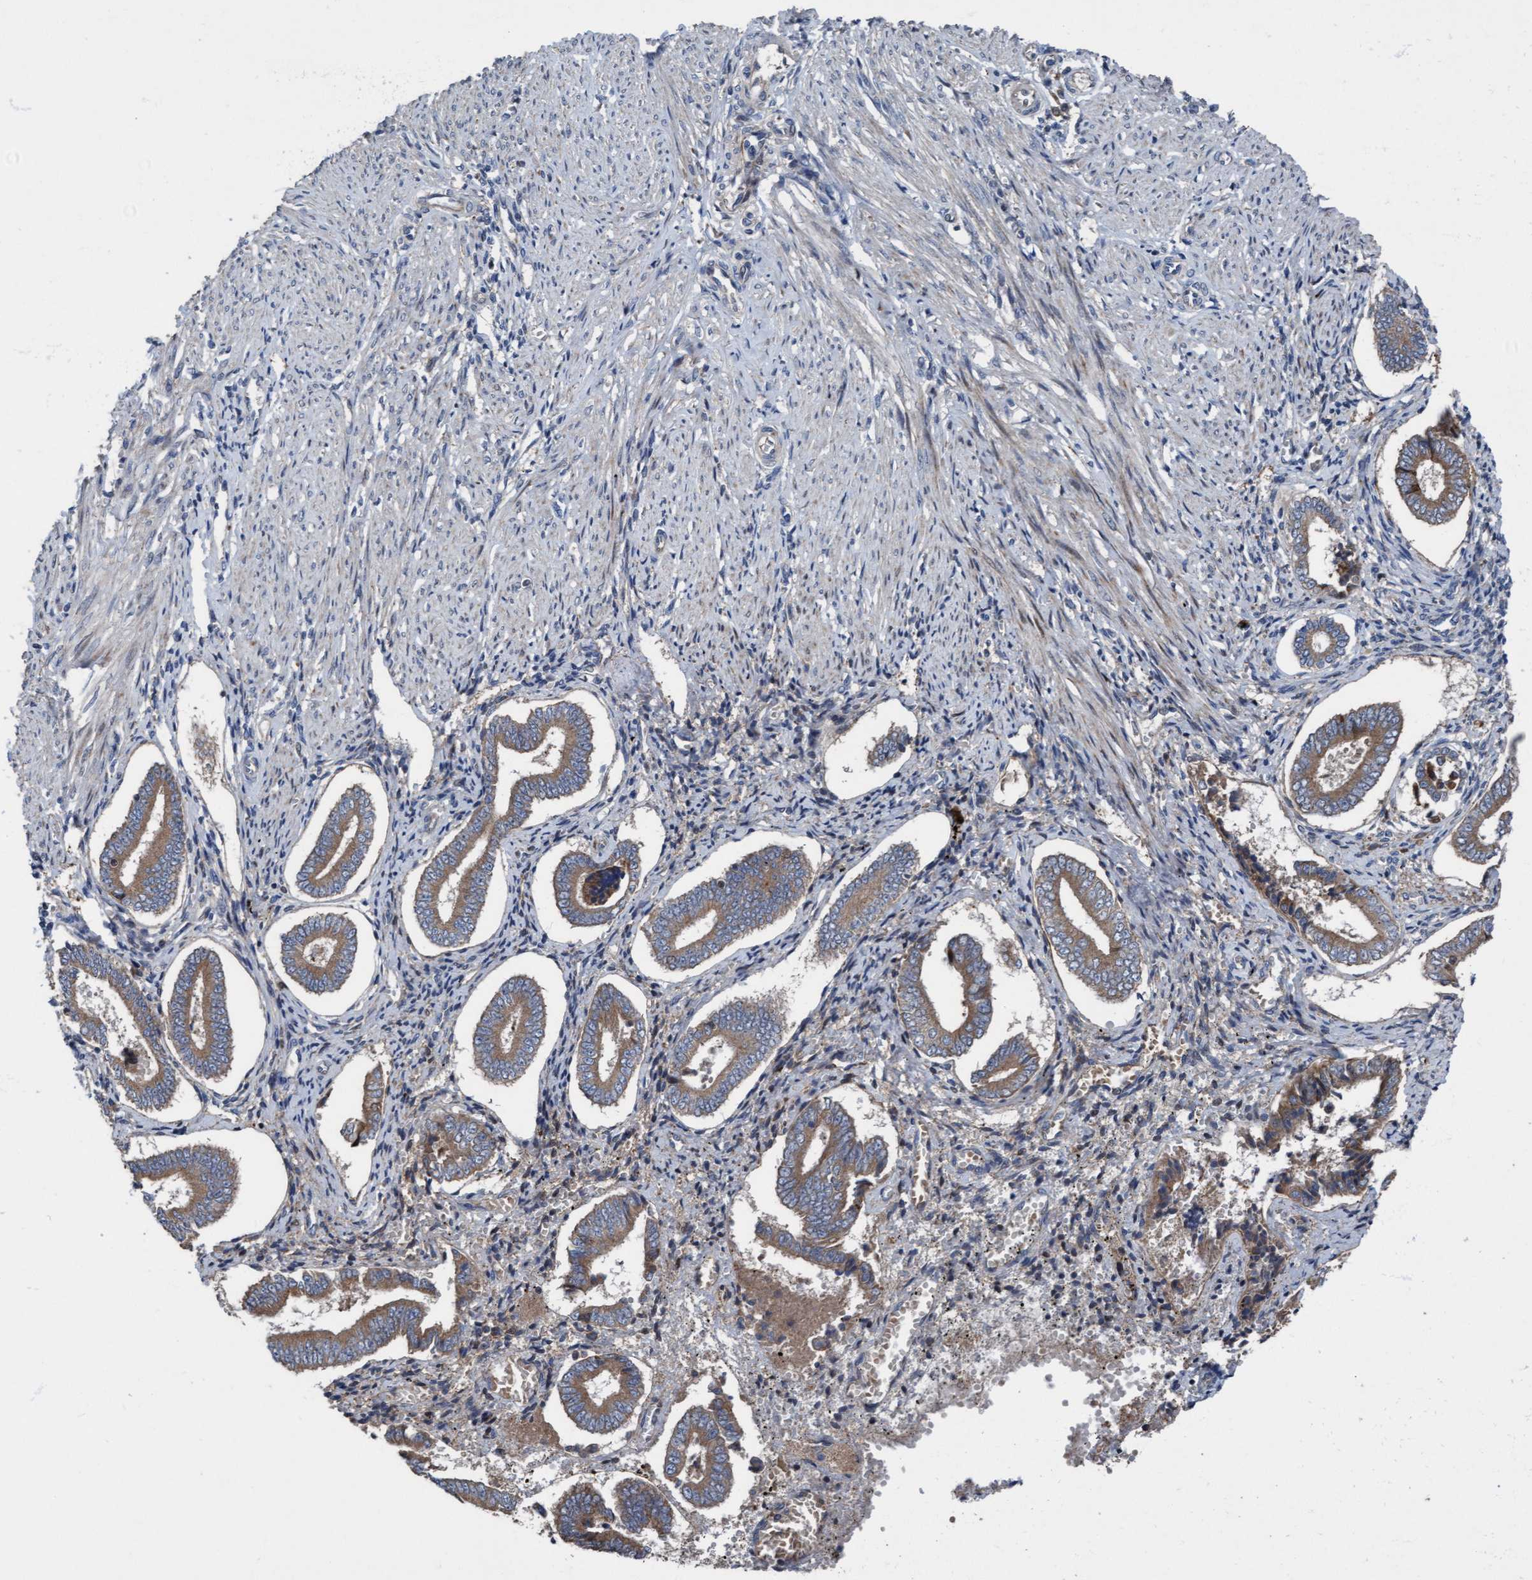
{"staining": {"intensity": "moderate", "quantity": "<25%", "location": "cytoplasmic/membranous"}, "tissue": "endometrium", "cell_type": "Cells in endometrial stroma", "image_type": "normal", "snomed": [{"axis": "morphology", "description": "Normal tissue, NOS"}, {"axis": "topography", "description": "Endometrium"}], "caption": "Protein staining shows moderate cytoplasmic/membranous expression in about <25% of cells in endometrial stroma in normal endometrium.", "gene": "KLHL26", "patient": {"sex": "female", "age": 42}}